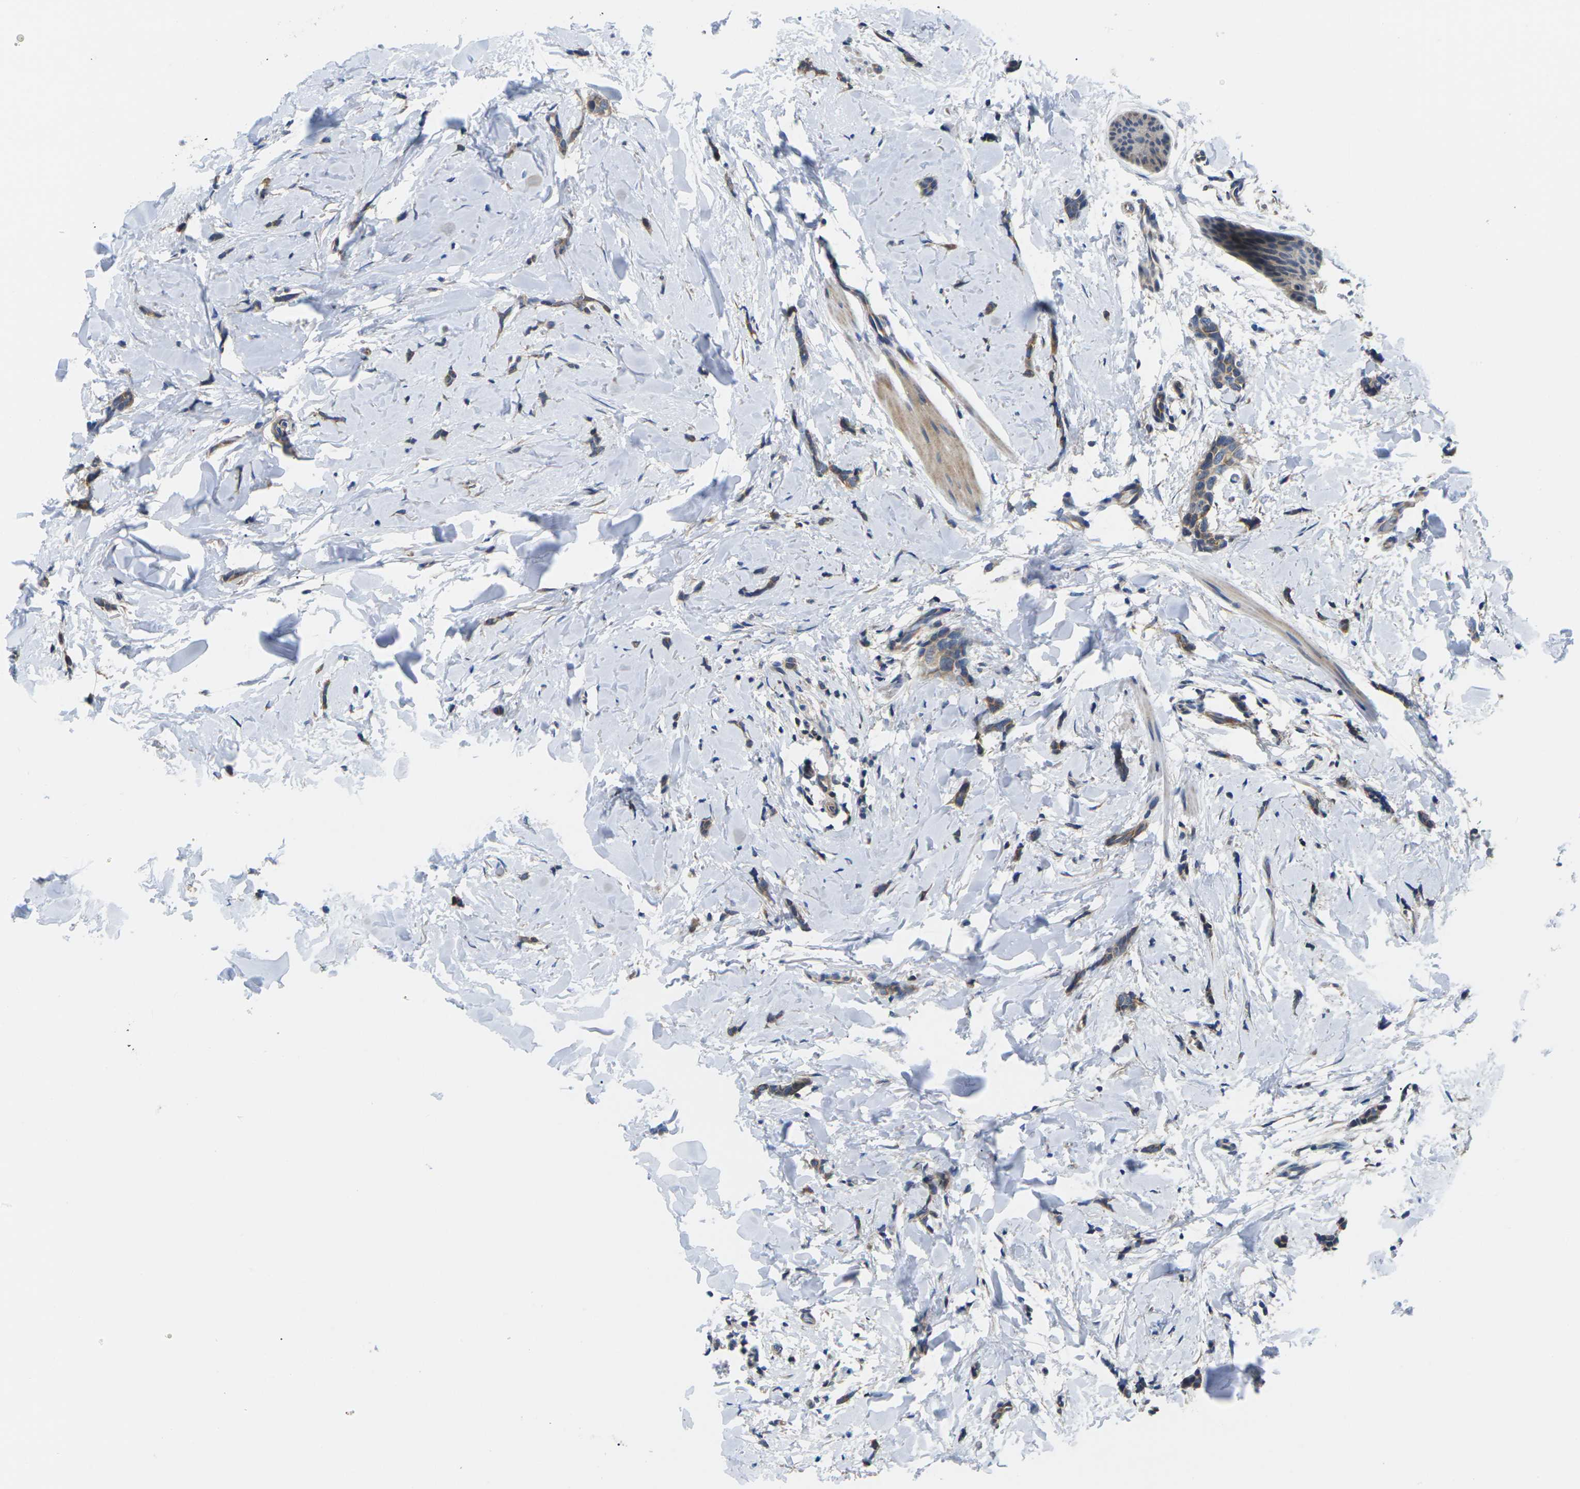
{"staining": {"intensity": "weak", "quantity": ">75%", "location": "cytoplasmic/membranous"}, "tissue": "breast cancer", "cell_type": "Tumor cells", "image_type": "cancer", "snomed": [{"axis": "morphology", "description": "Lobular carcinoma"}, {"axis": "topography", "description": "Skin"}, {"axis": "topography", "description": "Breast"}], "caption": "Protein expression analysis of breast cancer (lobular carcinoma) exhibits weak cytoplasmic/membranous staining in about >75% of tumor cells.", "gene": "TMCC2", "patient": {"sex": "female", "age": 46}}